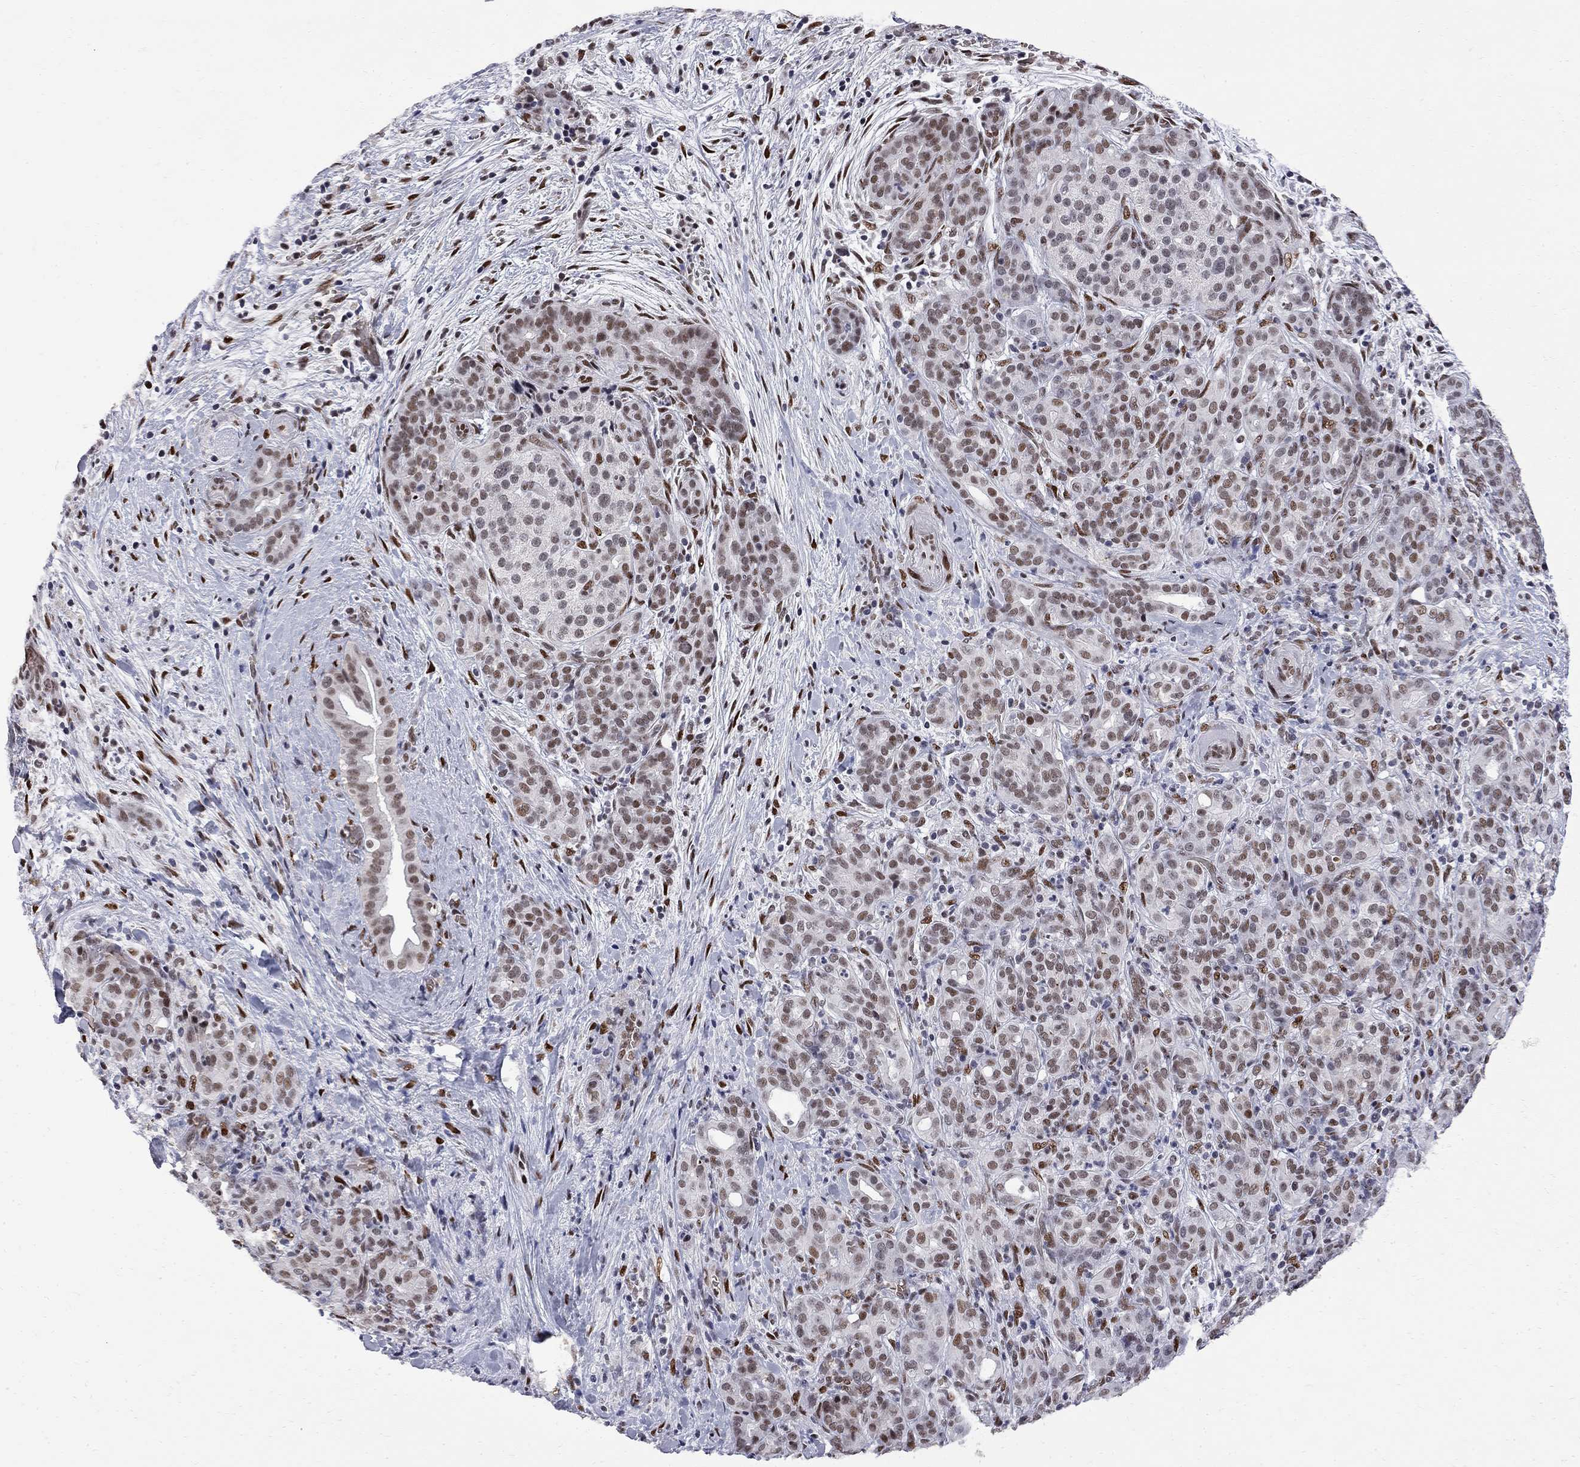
{"staining": {"intensity": "moderate", "quantity": "<25%", "location": "nuclear"}, "tissue": "pancreatic cancer", "cell_type": "Tumor cells", "image_type": "cancer", "snomed": [{"axis": "morphology", "description": "Adenocarcinoma, NOS"}, {"axis": "topography", "description": "Pancreas"}], "caption": "Human pancreatic adenocarcinoma stained with a protein marker displays moderate staining in tumor cells.", "gene": "ZBTB47", "patient": {"sex": "male", "age": 44}}